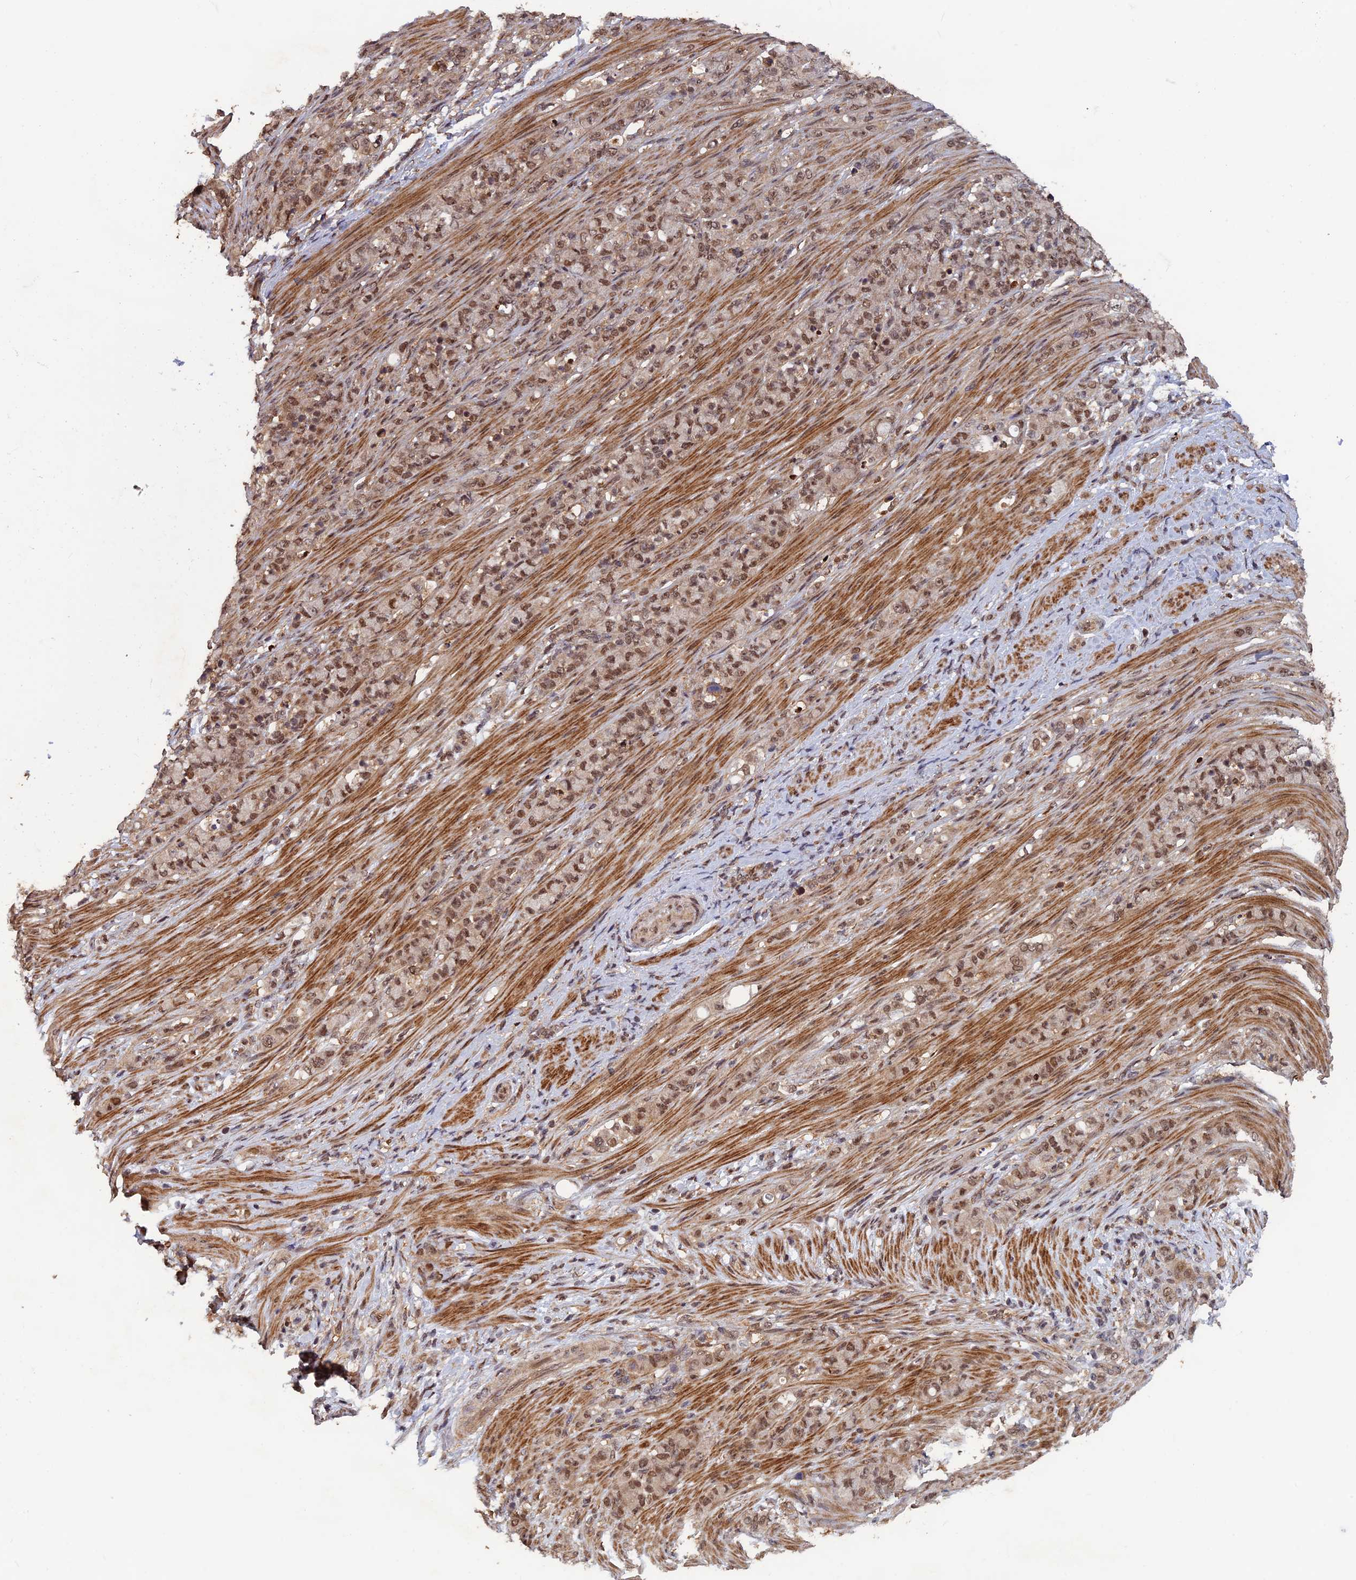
{"staining": {"intensity": "moderate", "quantity": ">75%", "location": "nuclear"}, "tissue": "stomach cancer", "cell_type": "Tumor cells", "image_type": "cancer", "snomed": [{"axis": "morphology", "description": "Adenocarcinoma, NOS"}, {"axis": "topography", "description": "Stomach"}], "caption": "Moderate nuclear protein positivity is appreciated in approximately >75% of tumor cells in stomach cancer. The staining is performed using DAB brown chromogen to label protein expression. The nuclei are counter-stained blue using hematoxylin.", "gene": "FAM53C", "patient": {"sex": "female", "age": 79}}